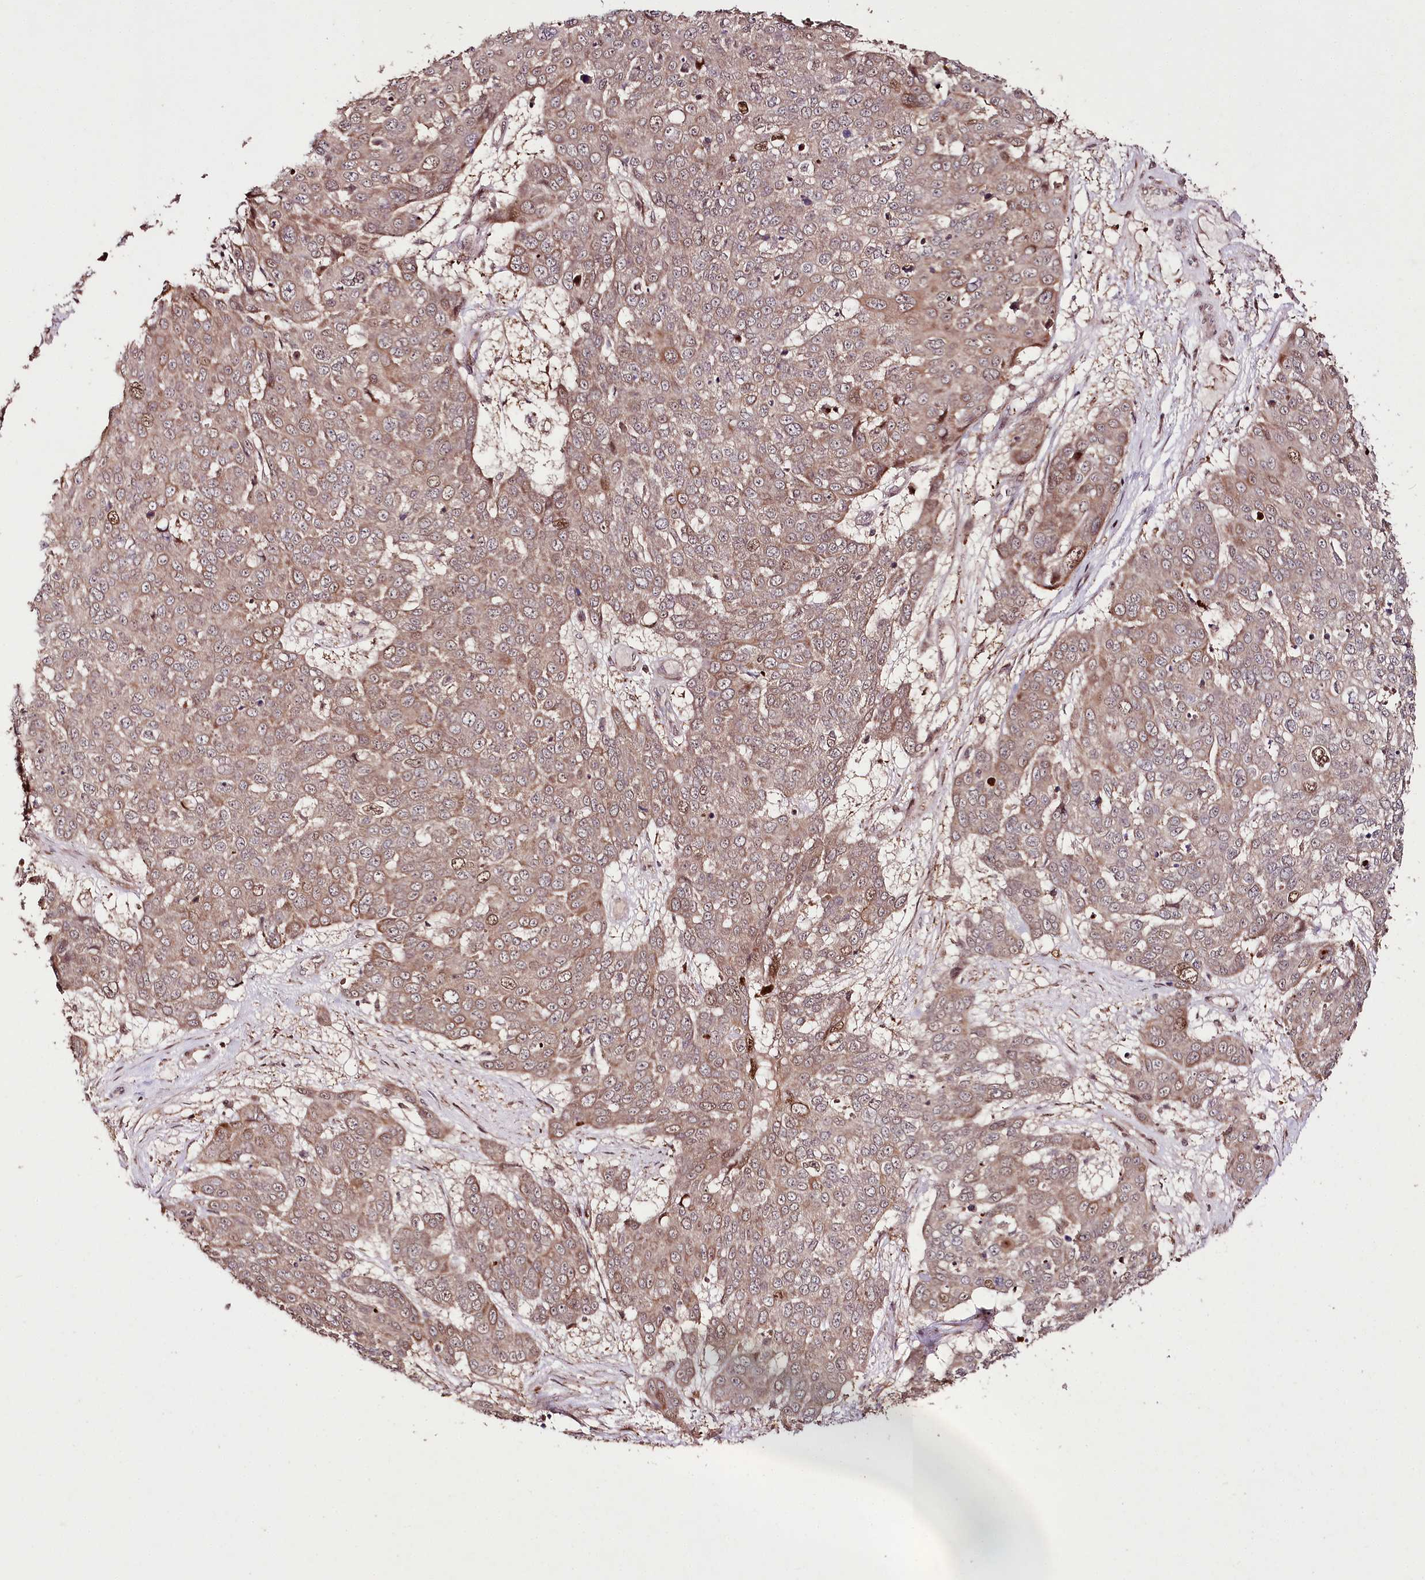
{"staining": {"intensity": "moderate", "quantity": "25%-75%", "location": "cytoplasmic/membranous"}, "tissue": "skin cancer", "cell_type": "Tumor cells", "image_type": "cancer", "snomed": [{"axis": "morphology", "description": "Squamous cell carcinoma, NOS"}, {"axis": "topography", "description": "Skin"}], "caption": "Skin squamous cell carcinoma stained for a protein displays moderate cytoplasmic/membranous positivity in tumor cells. The protein is stained brown, and the nuclei are stained in blue (DAB (3,3'-diaminobenzidine) IHC with brightfield microscopy, high magnification).", "gene": "PHLDB1", "patient": {"sex": "male", "age": 71}}